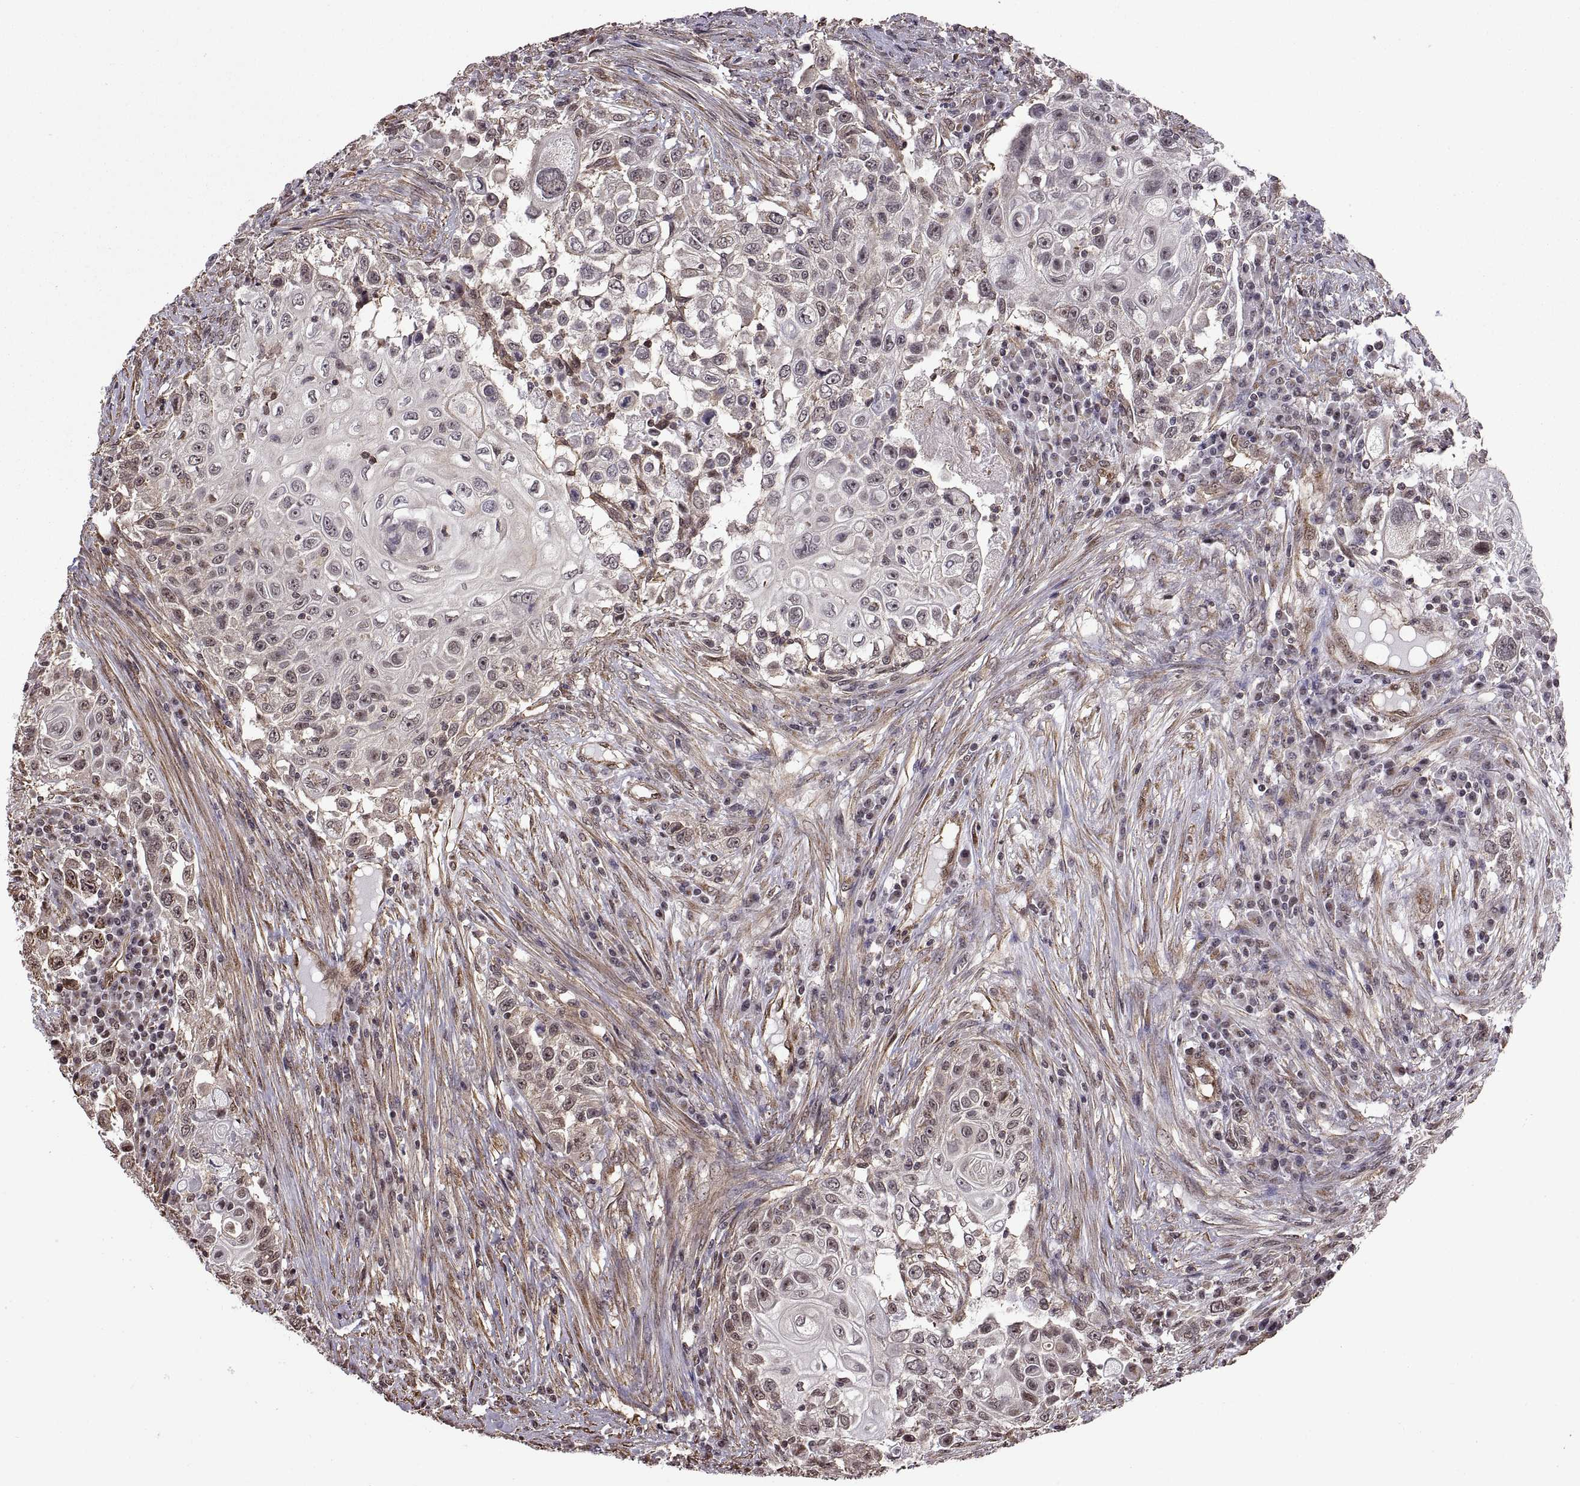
{"staining": {"intensity": "negative", "quantity": "none", "location": "none"}, "tissue": "urothelial cancer", "cell_type": "Tumor cells", "image_type": "cancer", "snomed": [{"axis": "morphology", "description": "Urothelial carcinoma, High grade"}, {"axis": "topography", "description": "Urinary bladder"}], "caption": "IHC micrograph of neoplastic tissue: urothelial cancer stained with DAB shows no significant protein expression in tumor cells. (Brightfield microscopy of DAB (3,3'-diaminobenzidine) IHC at high magnification).", "gene": "ARRB1", "patient": {"sex": "female", "age": 56}}